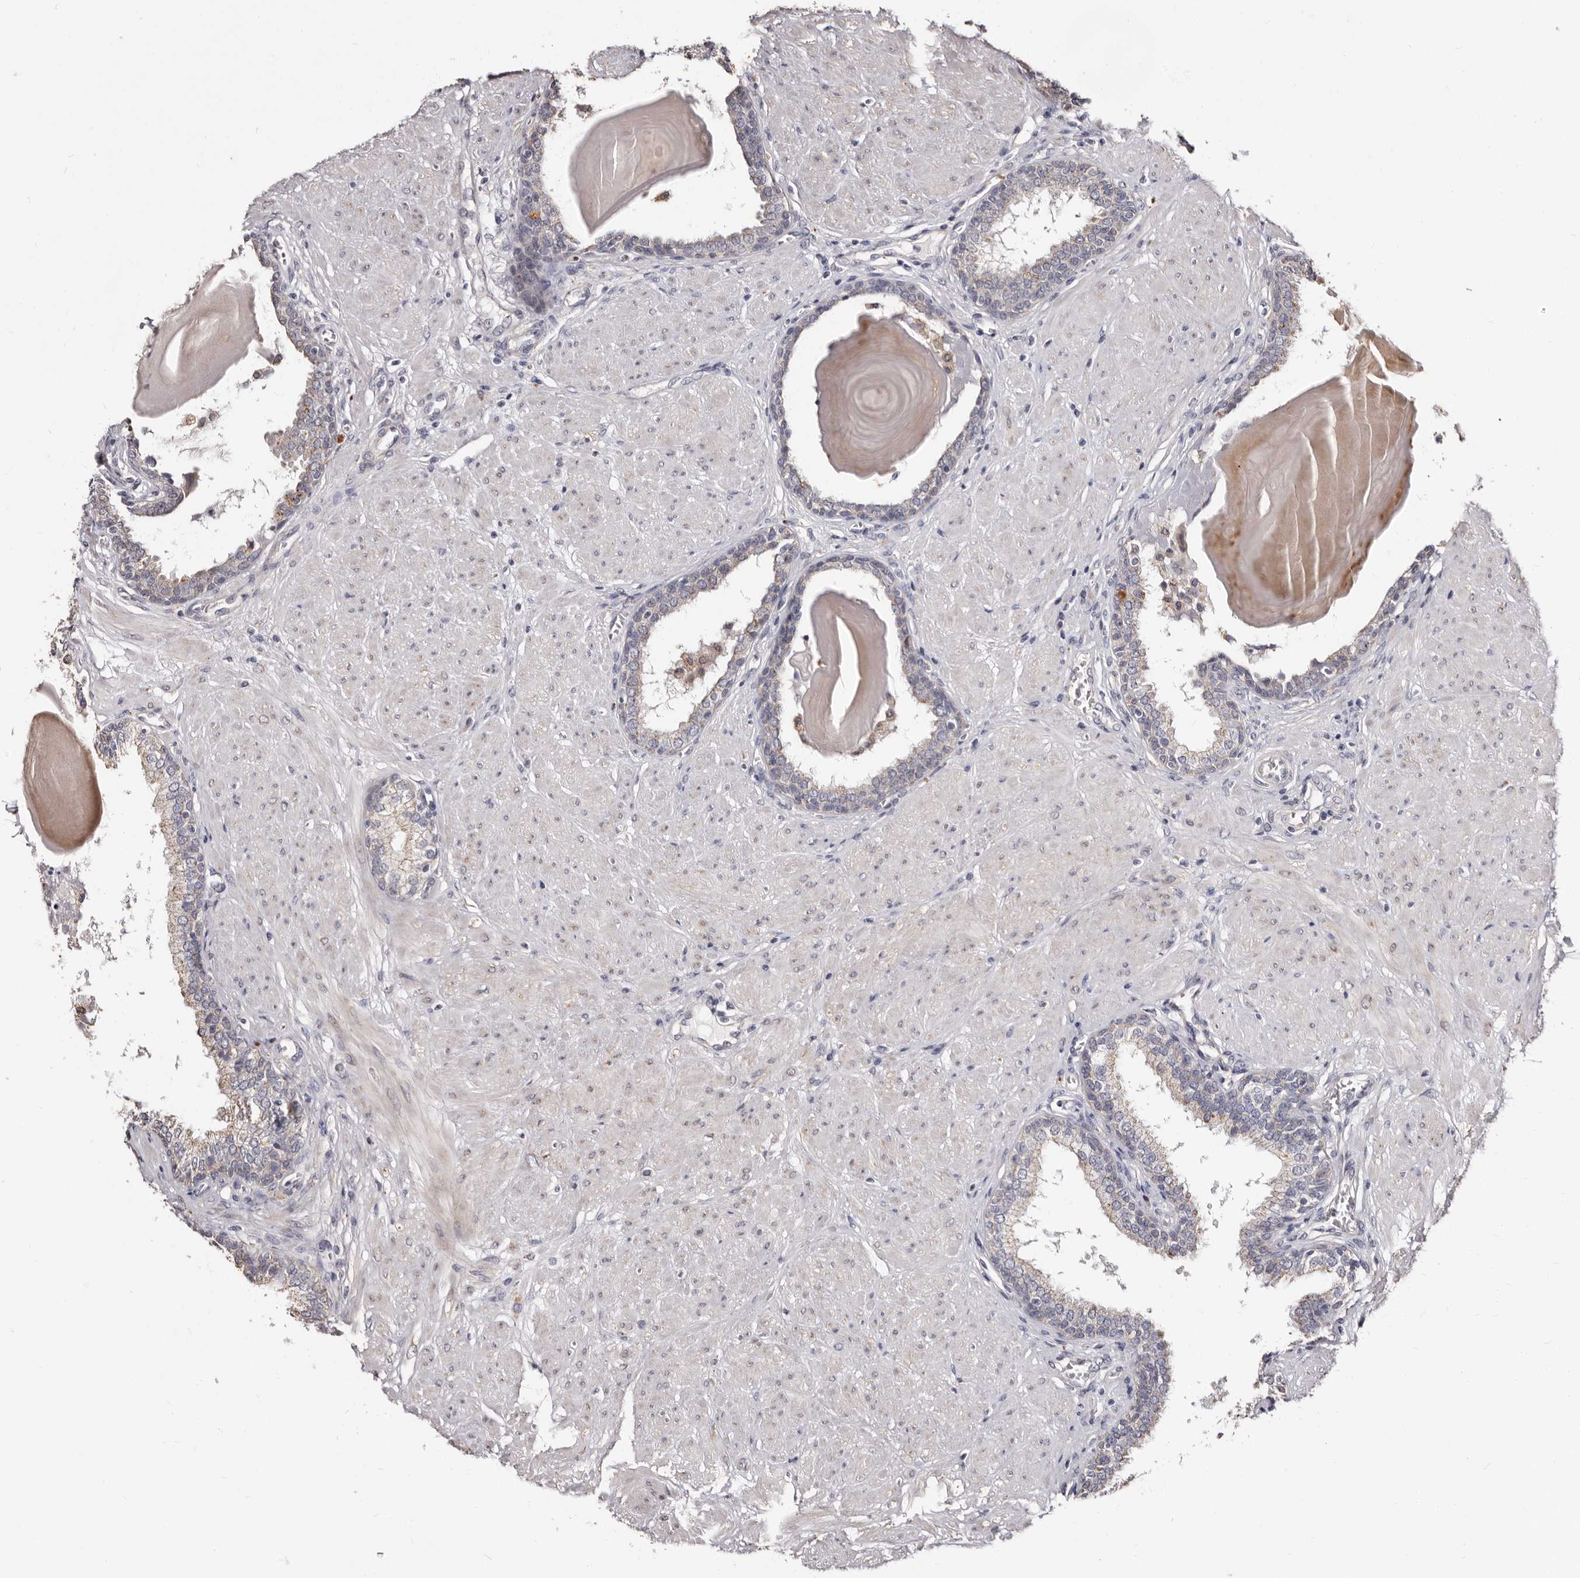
{"staining": {"intensity": "weak", "quantity": "25%-75%", "location": "cytoplasmic/membranous"}, "tissue": "prostate", "cell_type": "Glandular cells", "image_type": "normal", "snomed": [{"axis": "morphology", "description": "Normal tissue, NOS"}, {"axis": "topography", "description": "Prostate"}], "caption": "DAB (3,3'-diaminobenzidine) immunohistochemical staining of benign prostate exhibits weak cytoplasmic/membranous protein positivity in approximately 25%-75% of glandular cells.", "gene": "PTAFR", "patient": {"sex": "male", "age": 51}}